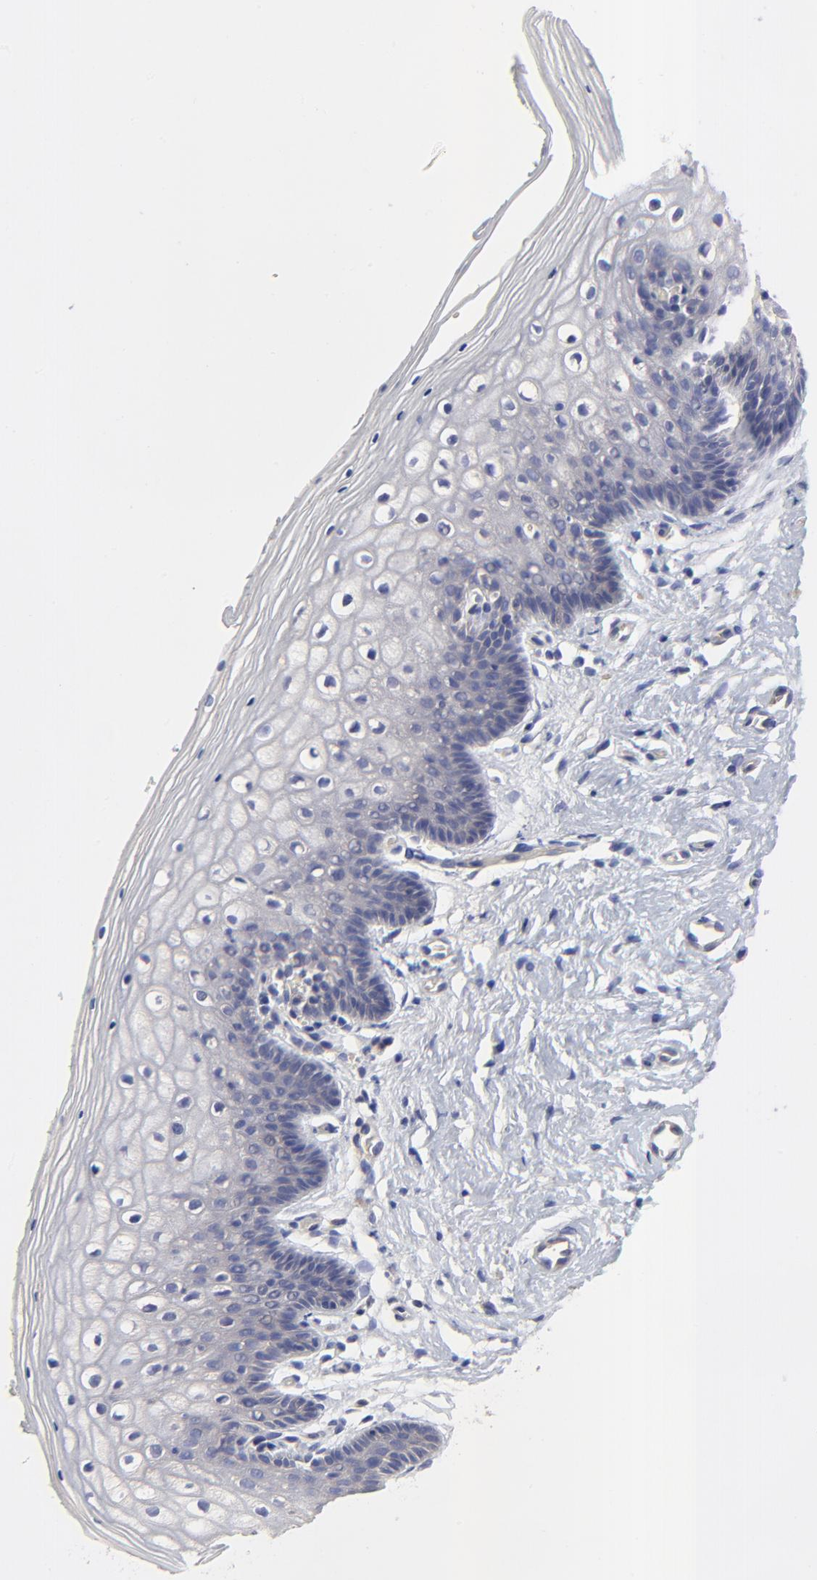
{"staining": {"intensity": "weak", "quantity": "<25%", "location": "cytoplasmic/membranous"}, "tissue": "vagina", "cell_type": "Squamous epithelial cells", "image_type": "normal", "snomed": [{"axis": "morphology", "description": "Normal tissue, NOS"}, {"axis": "topography", "description": "Vagina"}], "caption": "A high-resolution photomicrograph shows immunohistochemistry staining of normal vagina, which demonstrates no significant expression in squamous epithelial cells. The staining is performed using DAB (3,3'-diaminobenzidine) brown chromogen with nuclei counter-stained in using hematoxylin.", "gene": "SULF2", "patient": {"sex": "female", "age": 46}}